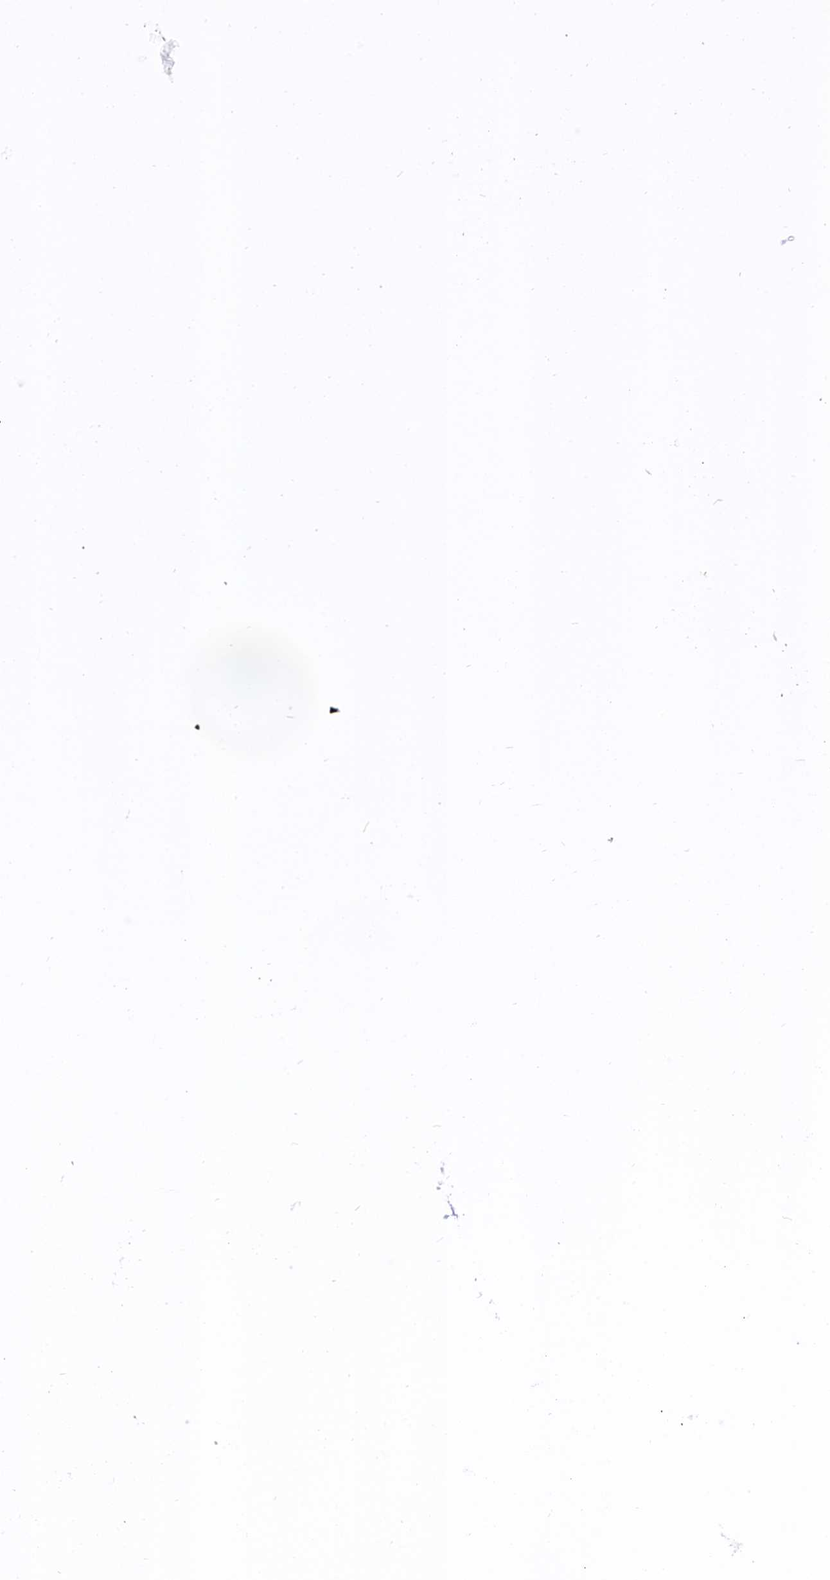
{"staining": {"intensity": "moderate", "quantity": "<25%", "location": "cytoplasmic/membranous,nuclear"}, "tissue": "vagina", "cell_type": "Squamous epithelial cells", "image_type": "normal", "snomed": [{"axis": "morphology", "description": "Normal tissue, NOS"}, {"axis": "topography", "description": "Vagina"}], "caption": "Immunohistochemical staining of unremarkable human vagina demonstrates moderate cytoplasmic/membranous,nuclear protein staining in approximately <25% of squamous epithelial cells. (brown staining indicates protein expression, while blue staining denotes nuclei).", "gene": "BANK1", "patient": {"sex": "female", "age": 46}}